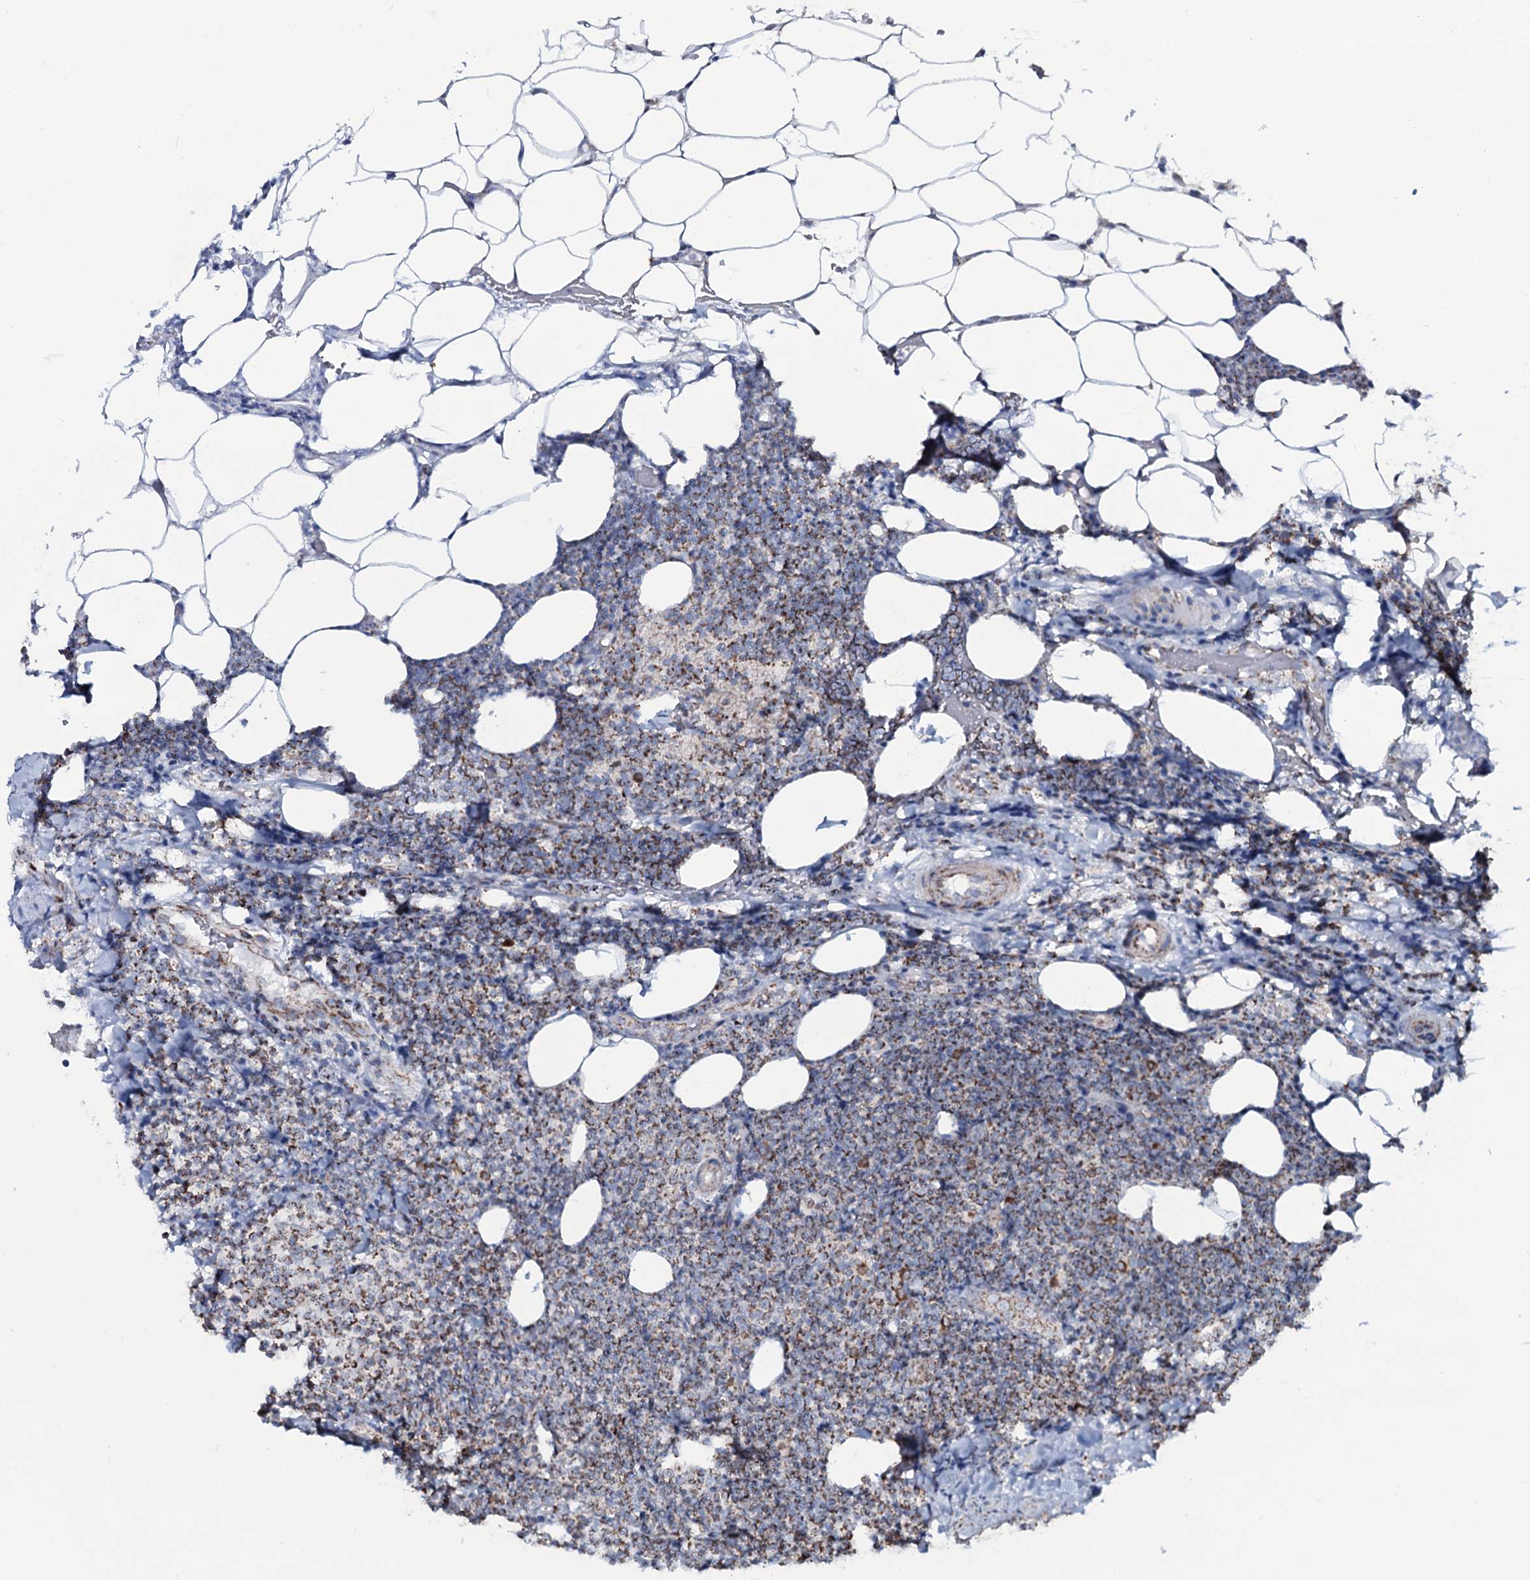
{"staining": {"intensity": "moderate", "quantity": ">75%", "location": "cytoplasmic/membranous"}, "tissue": "lymphoma", "cell_type": "Tumor cells", "image_type": "cancer", "snomed": [{"axis": "morphology", "description": "Malignant lymphoma, non-Hodgkin's type, Low grade"}, {"axis": "topography", "description": "Lymph node"}], "caption": "Brown immunohistochemical staining in lymphoma displays moderate cytoplasmic/membranous expression in approximately >75% of tumor cells. The staining was performed using DAB (3,3'-diaminobenzidine) to visualize the protein expression in brown, while the nuclei were stained in blue with hematoxylin (Magnification: 20x).", "gene": "MRPS35", "patient": {"sex": "male", "age": 66}}